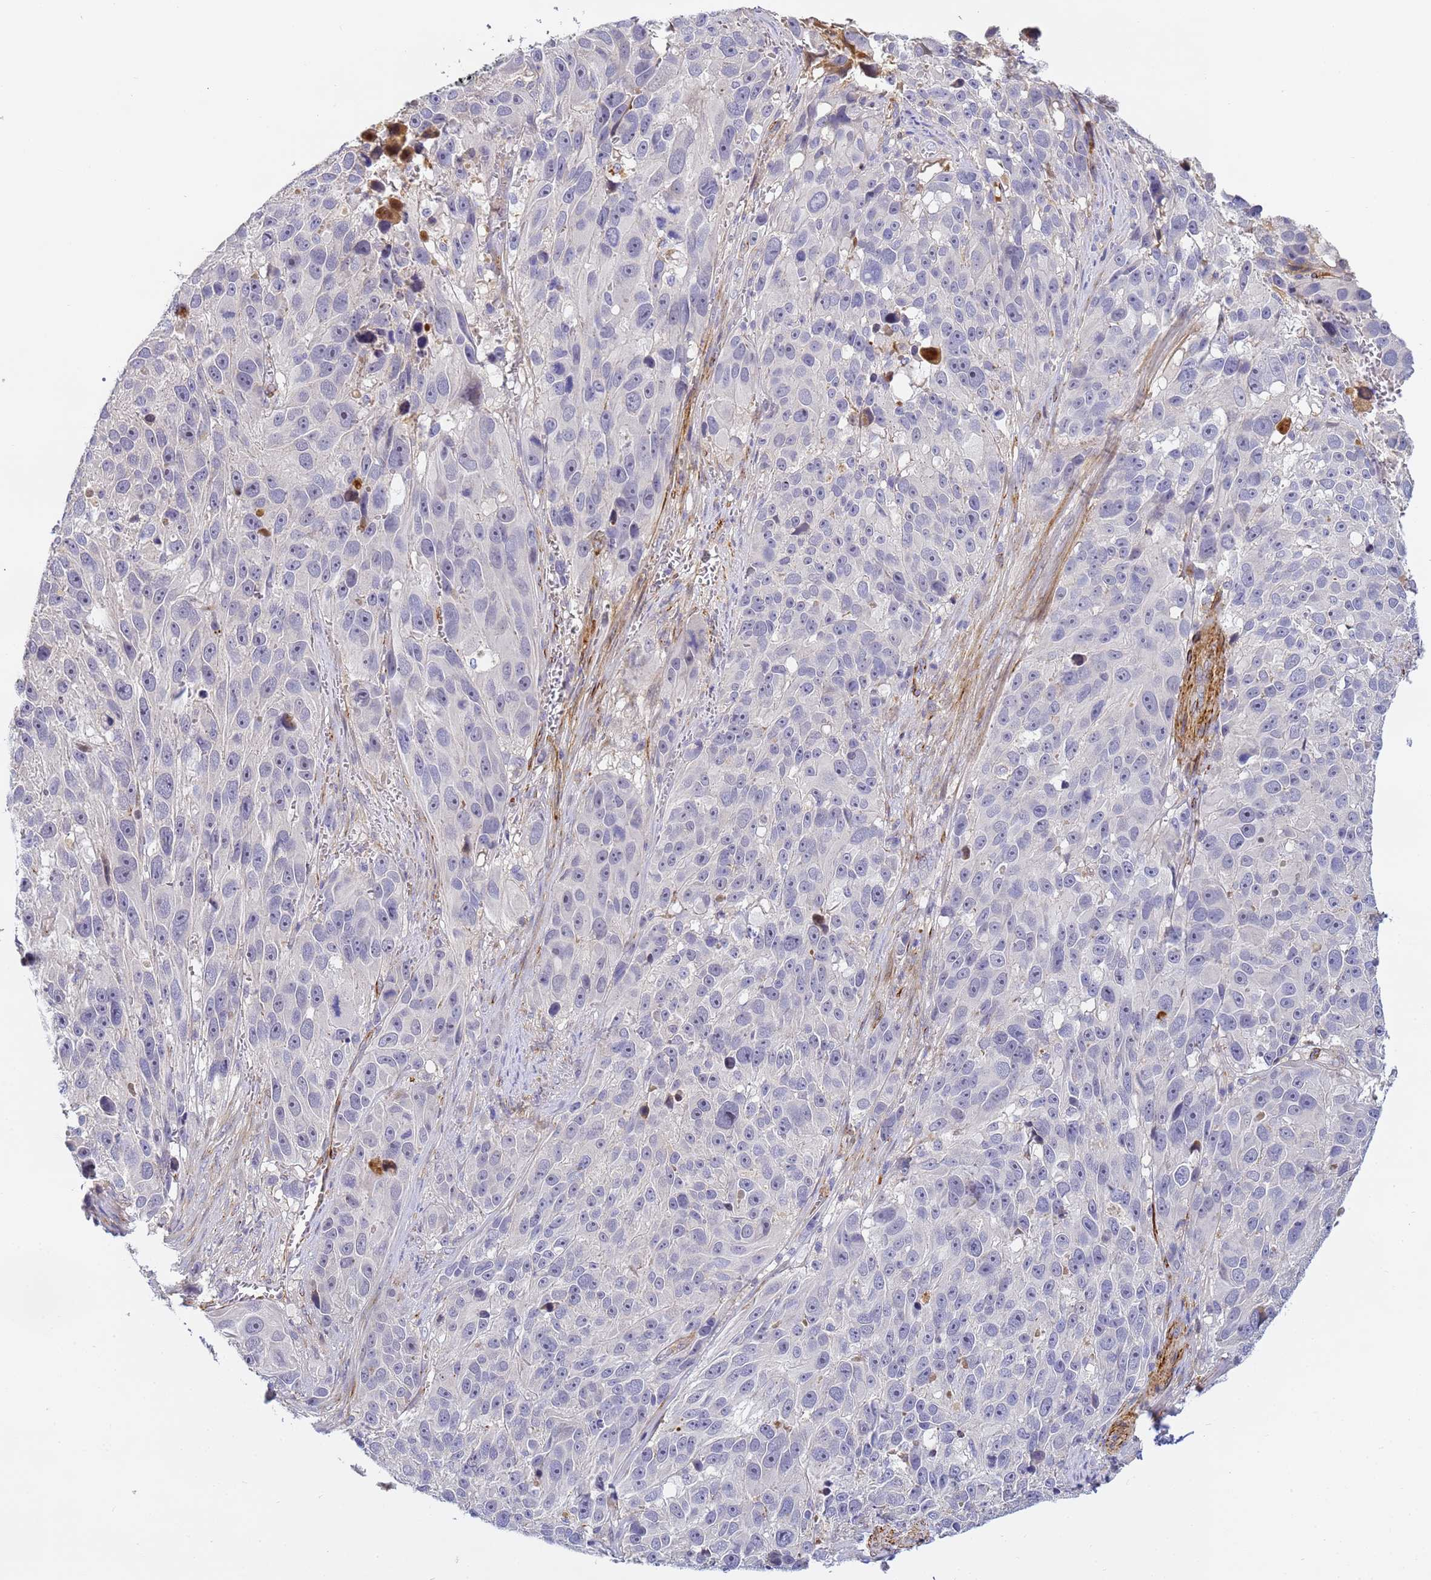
{"staining": {"intensity": "negative", "quantity": "none", "location": "none"}, "tissue": "melanoma", "cell_type": "Tumor cells", "image_type": "cancer", "snomed": [{"axis": "morphology", "description": "Malignant melanoma, NOS"}, {"axis": "topography", "description": "Skin"}], "caption": "An immunohistochemistry histopathology image of melanoma is shown. There is no staining in tumor cells of melanoma.", "gene": "CFH", "patient": {"sex": "male", "age": 84}}